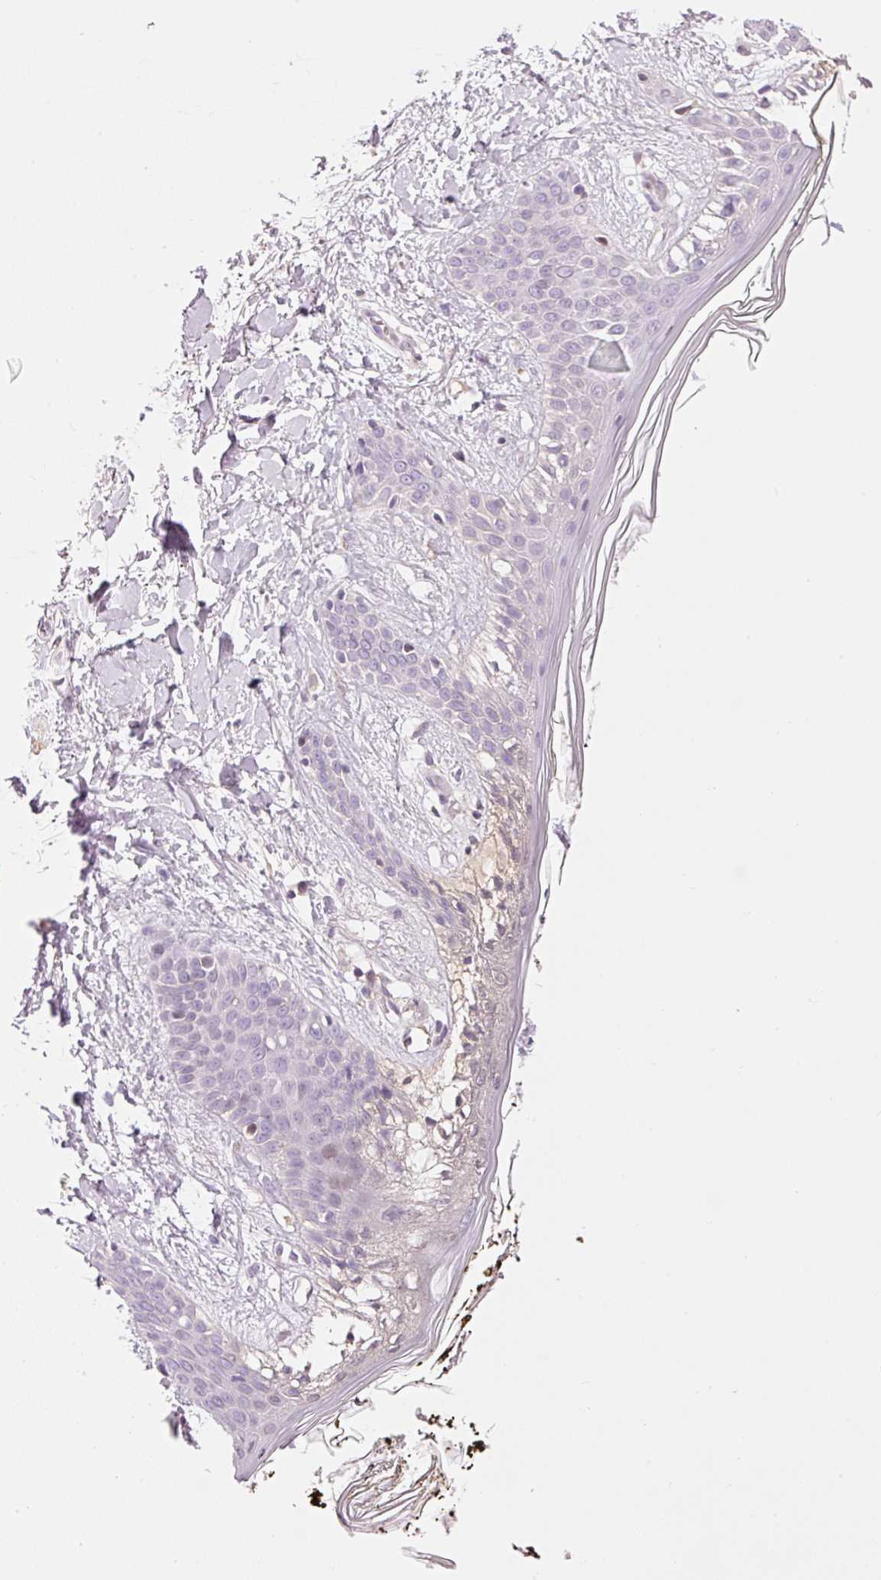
{"staining": {"intensity": "weak", "quantity": "25%-75%", "location": "cytoplasmic/membranous"}, "tissue": "skin", "cell_type": "Fibroblasts", "image_type": "normal", "snomed": [{"axis": "morphology", "description": "Normal tissue, NOS"}, {"axis": "topography", "description": "Skin"}], "caption": "An image of human skin stained for a protein demonstrates weak cytoplasmic/membranous brown staining in fibroblasts. (Stains: DAB in brown, nuclei in blue, Microscopy: brightfield microscopy at high magnification).", "gene": "HNF1A", "patient": {"sex": "female", "age": 34}}